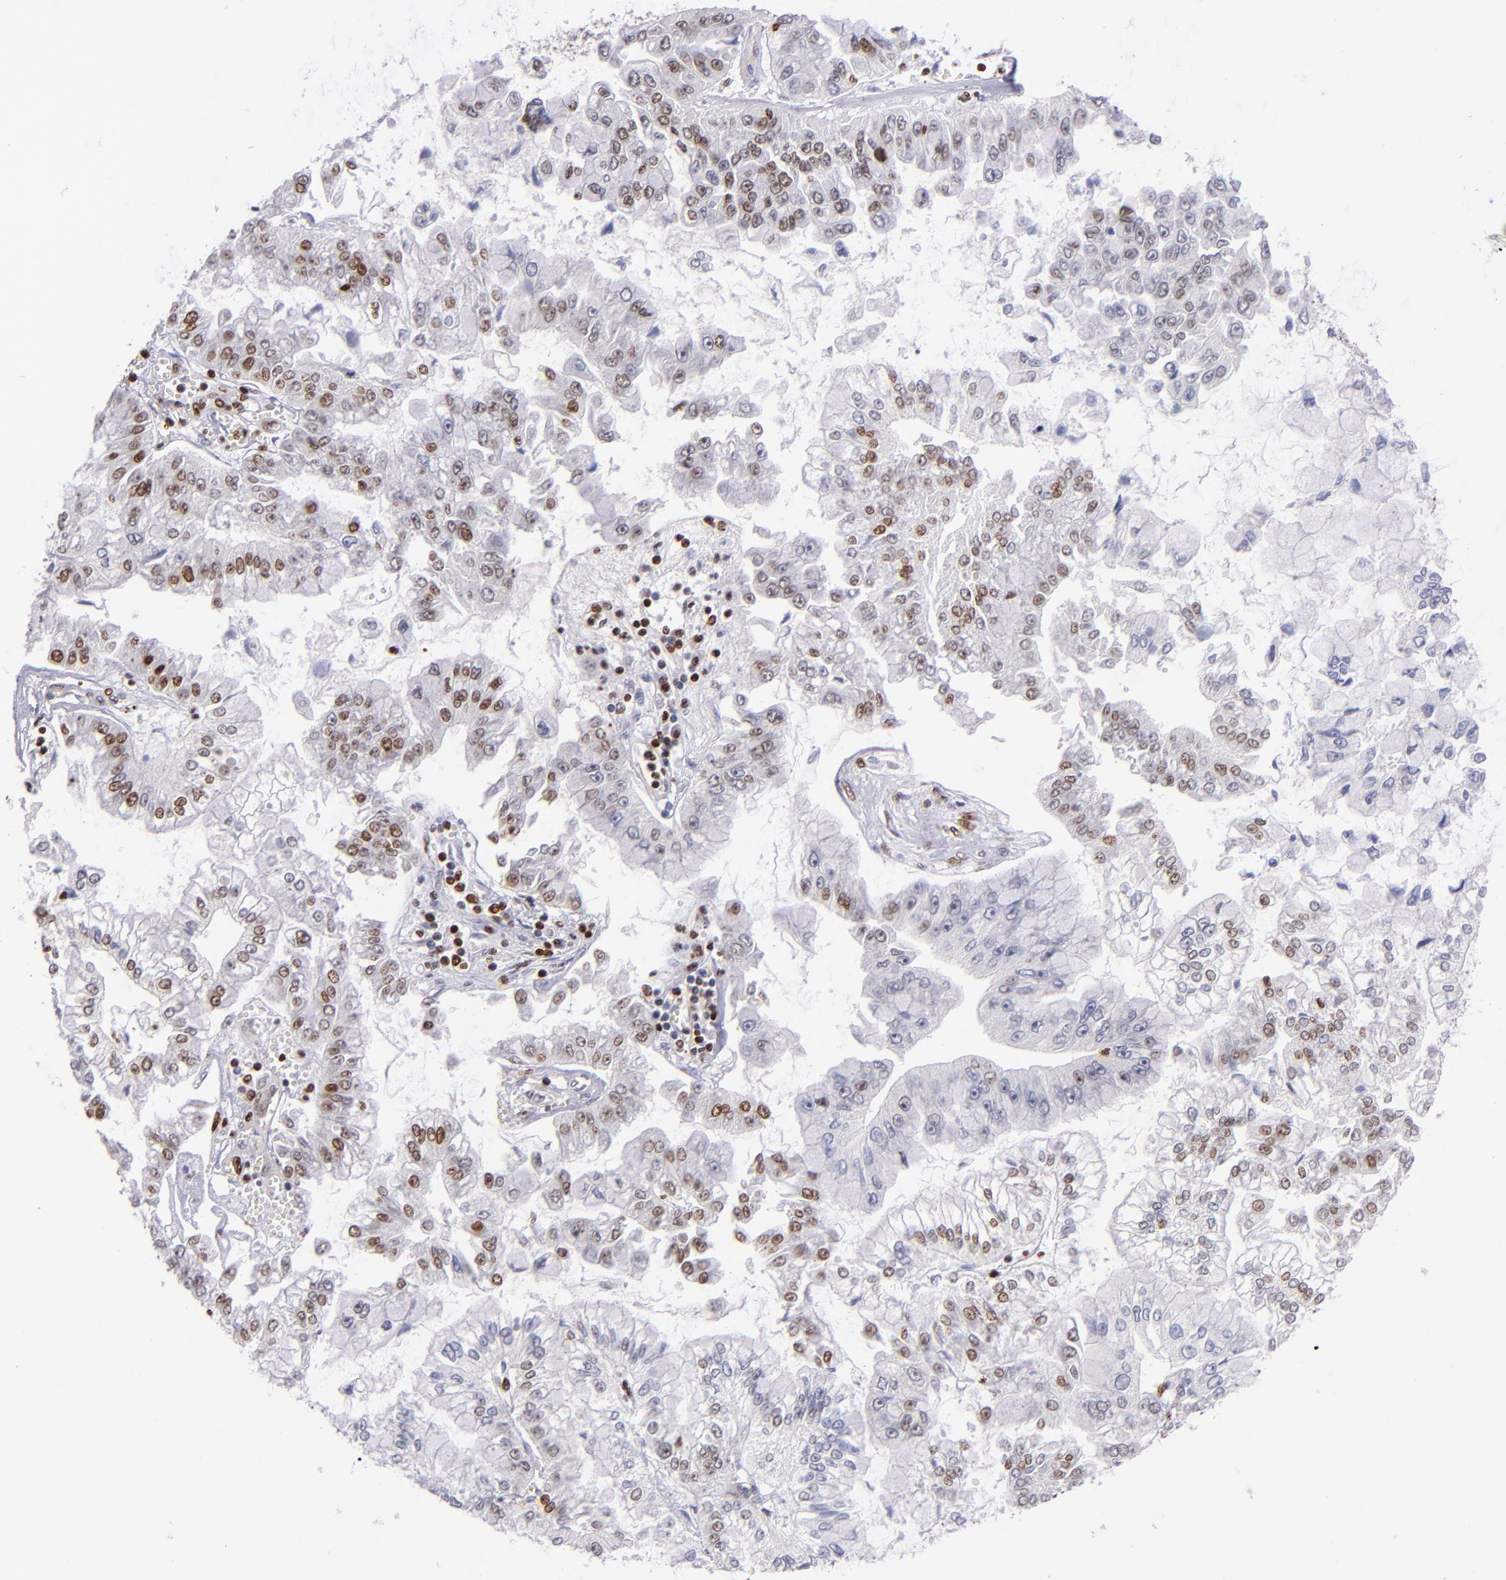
{"staining": {"intensity": "weak", "quantity": "<25%", "location": "nuclear"}, "tissue": "liver cancer", "cell_type": "Tumor cells", "image_type": "cancer", "snomed": [{"axis": "morphology", "description": "Cholangiocarcinoma"}, {"axis": "topography", "description": "Liver"}], "caption": "A histopathology image of liver cholangiocarcinoma stained for a protein demonstrates no brown staining in tumor cells.", "gene": "CDKL5", "patient": {"sex": "female", "age": 79}}